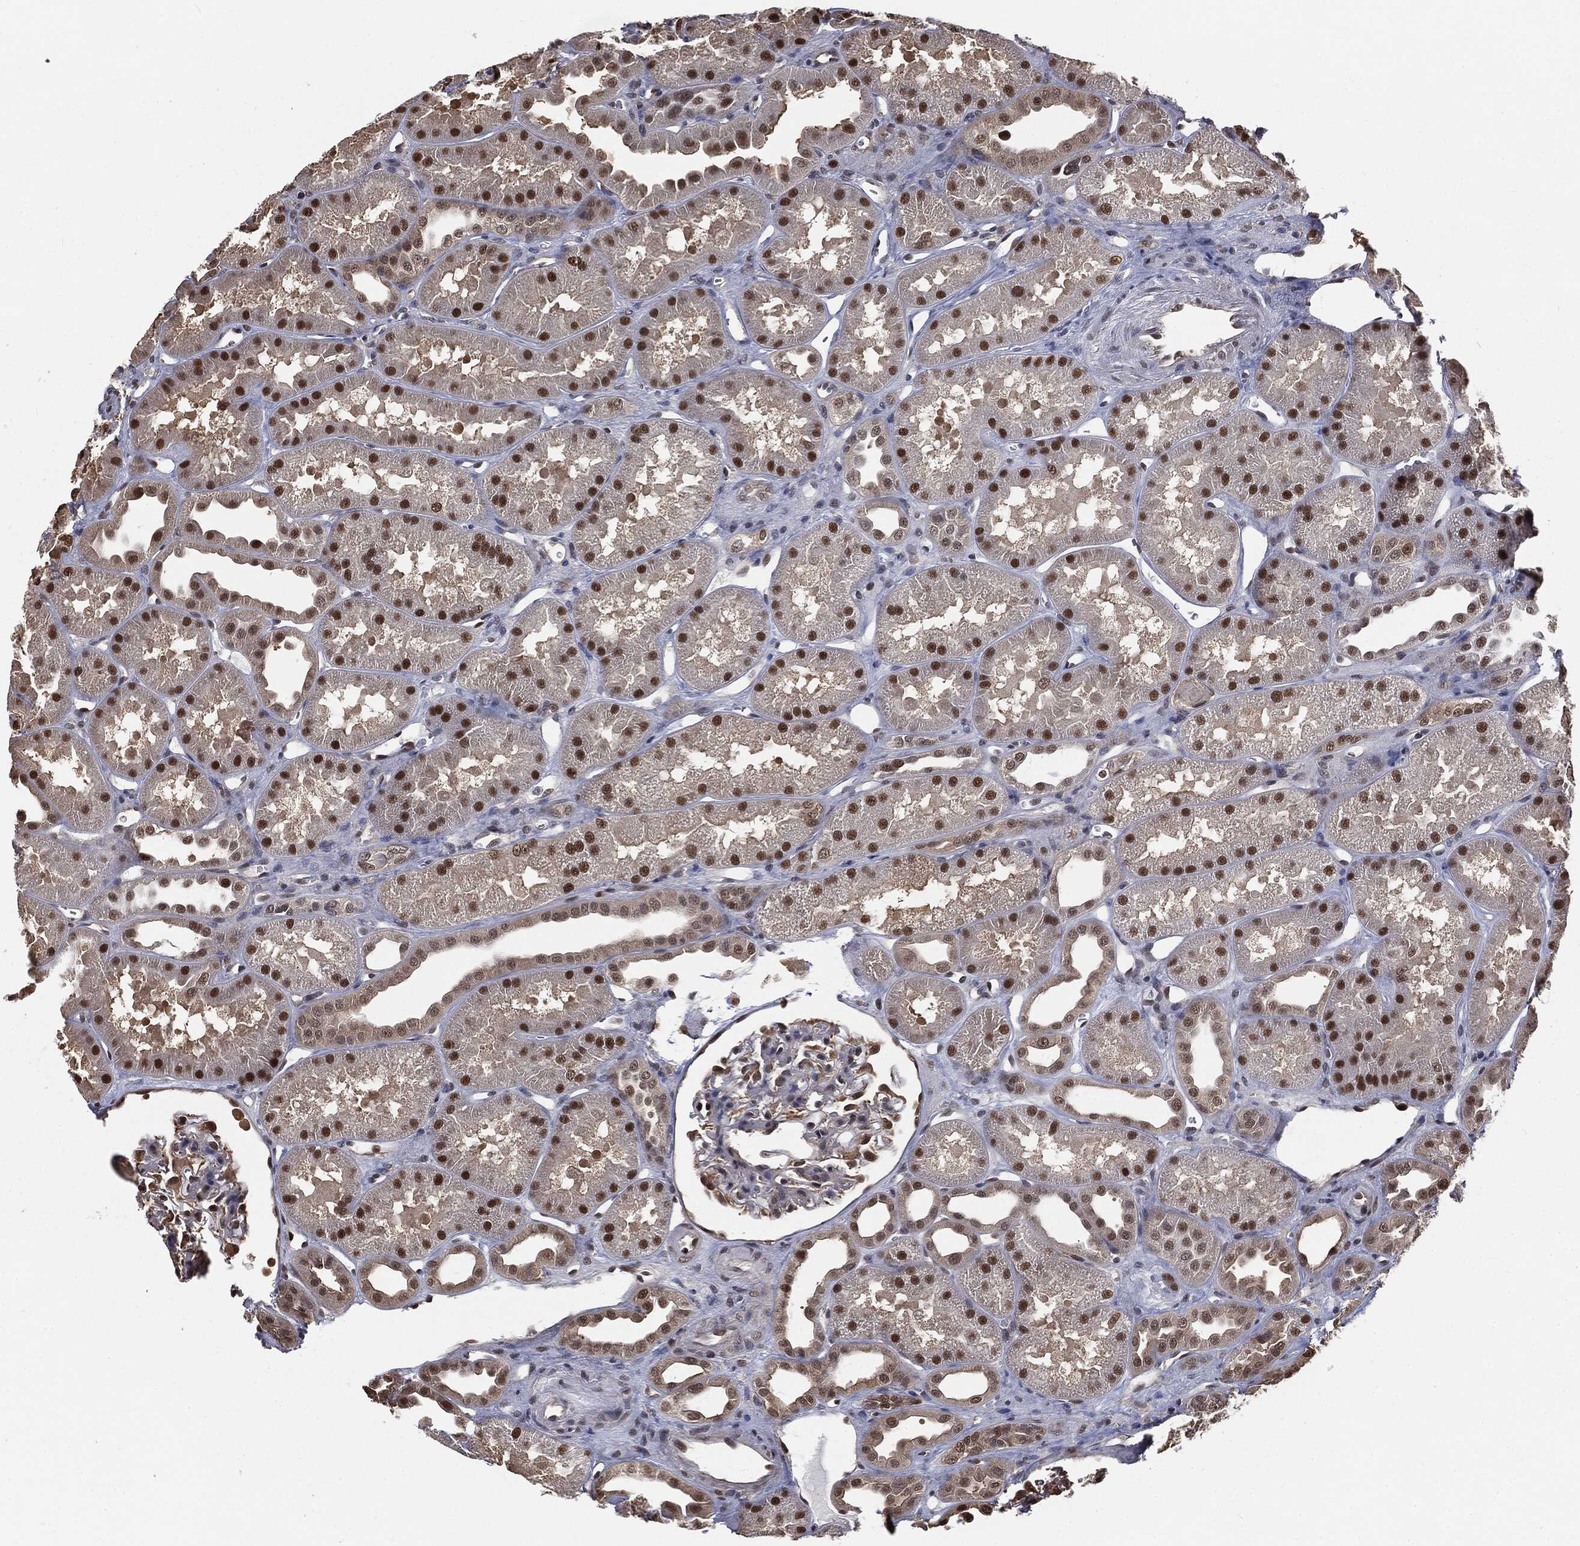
{"staining": {"intensity": "strong", "quantity": "<25%", "location": "nuclear"}, "tissue": "kidney", "cell_type": "Cells in glomeruli", "image_type": "normal", "snomed": [{"axis": "morphology", "description": "Normal tissue, NOS"}, {"axis": "topography", "description": "Kidney"}], "caption": "High-power microscopy captured an immunohistochemistry (IHC) image of unremarkable kidney, revealing strong nuclear expression in about <25% of cells in glomeruli. The staining was performed using DAB (3,3'-diaminobenzidine), with brown indicating positive protein expression. Nuclei are stained blue with hematoxylin.", "gene": "SHLD2", "patient": {"sex": "male", "age": 61}}